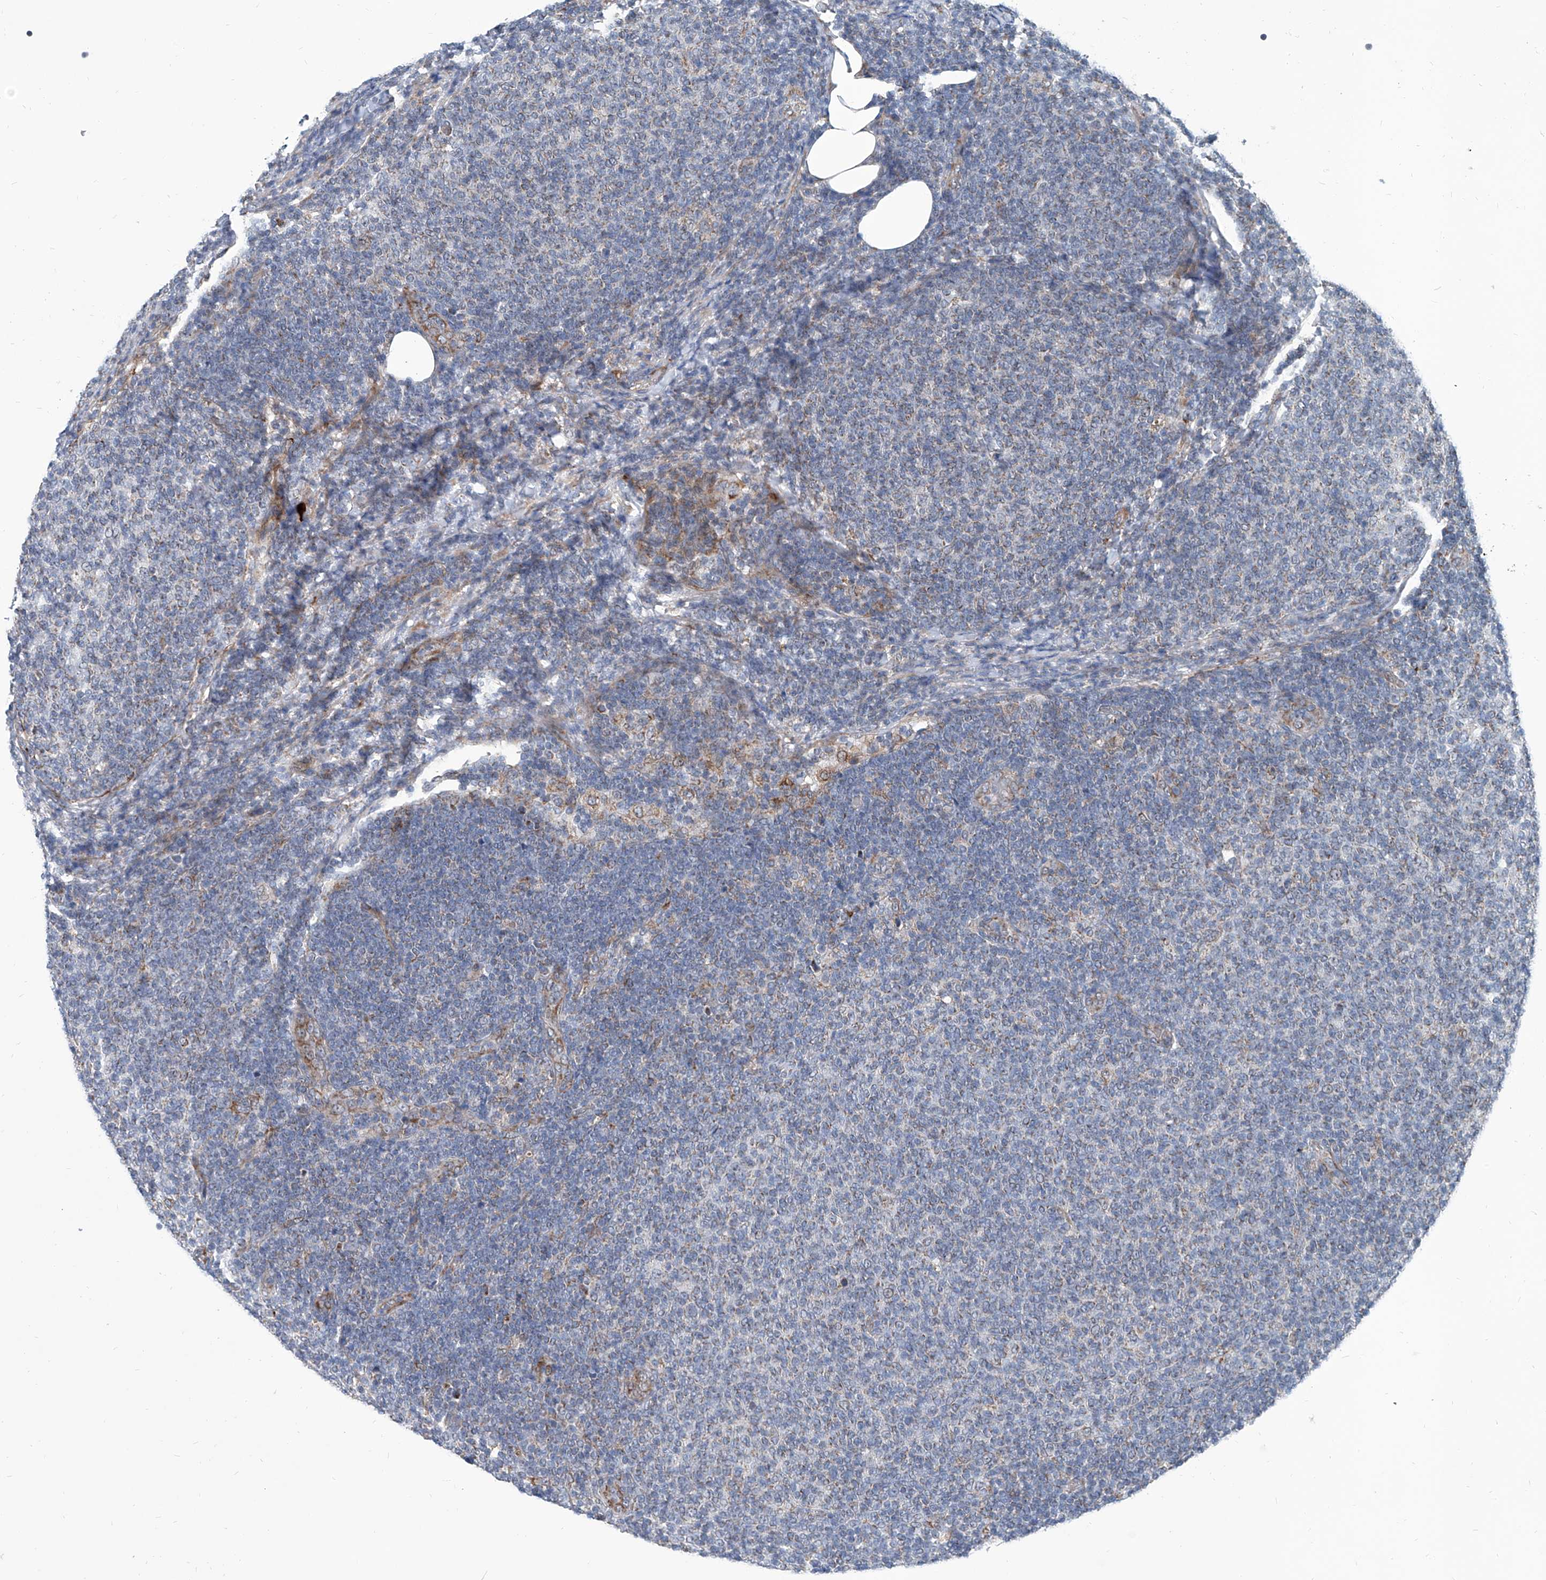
{"staining": {"intensity": "weak", "quantity": "<25%", "location": "cytoplasmic/membranous"}, "tissue": "lymphoma", "cell_type": "Tumor cells", "image_type": "cancer", "snomed": [{"axis": "morphology", "description": "Malignant lymphoma, non-Hodgkin's type, Low grade"}, {"axis": "topography", "description": "Lymph node"}], "caption": "A high-resolution photomicrograph shows immunohistochemistry (IHC) staining of low-grade malignant lymphoma, non-Hodgkin's type, which demonstrates no significant positivity in tumor cells.", "gene": "USP48", "patient": {"sex": "male", "age": 66}}